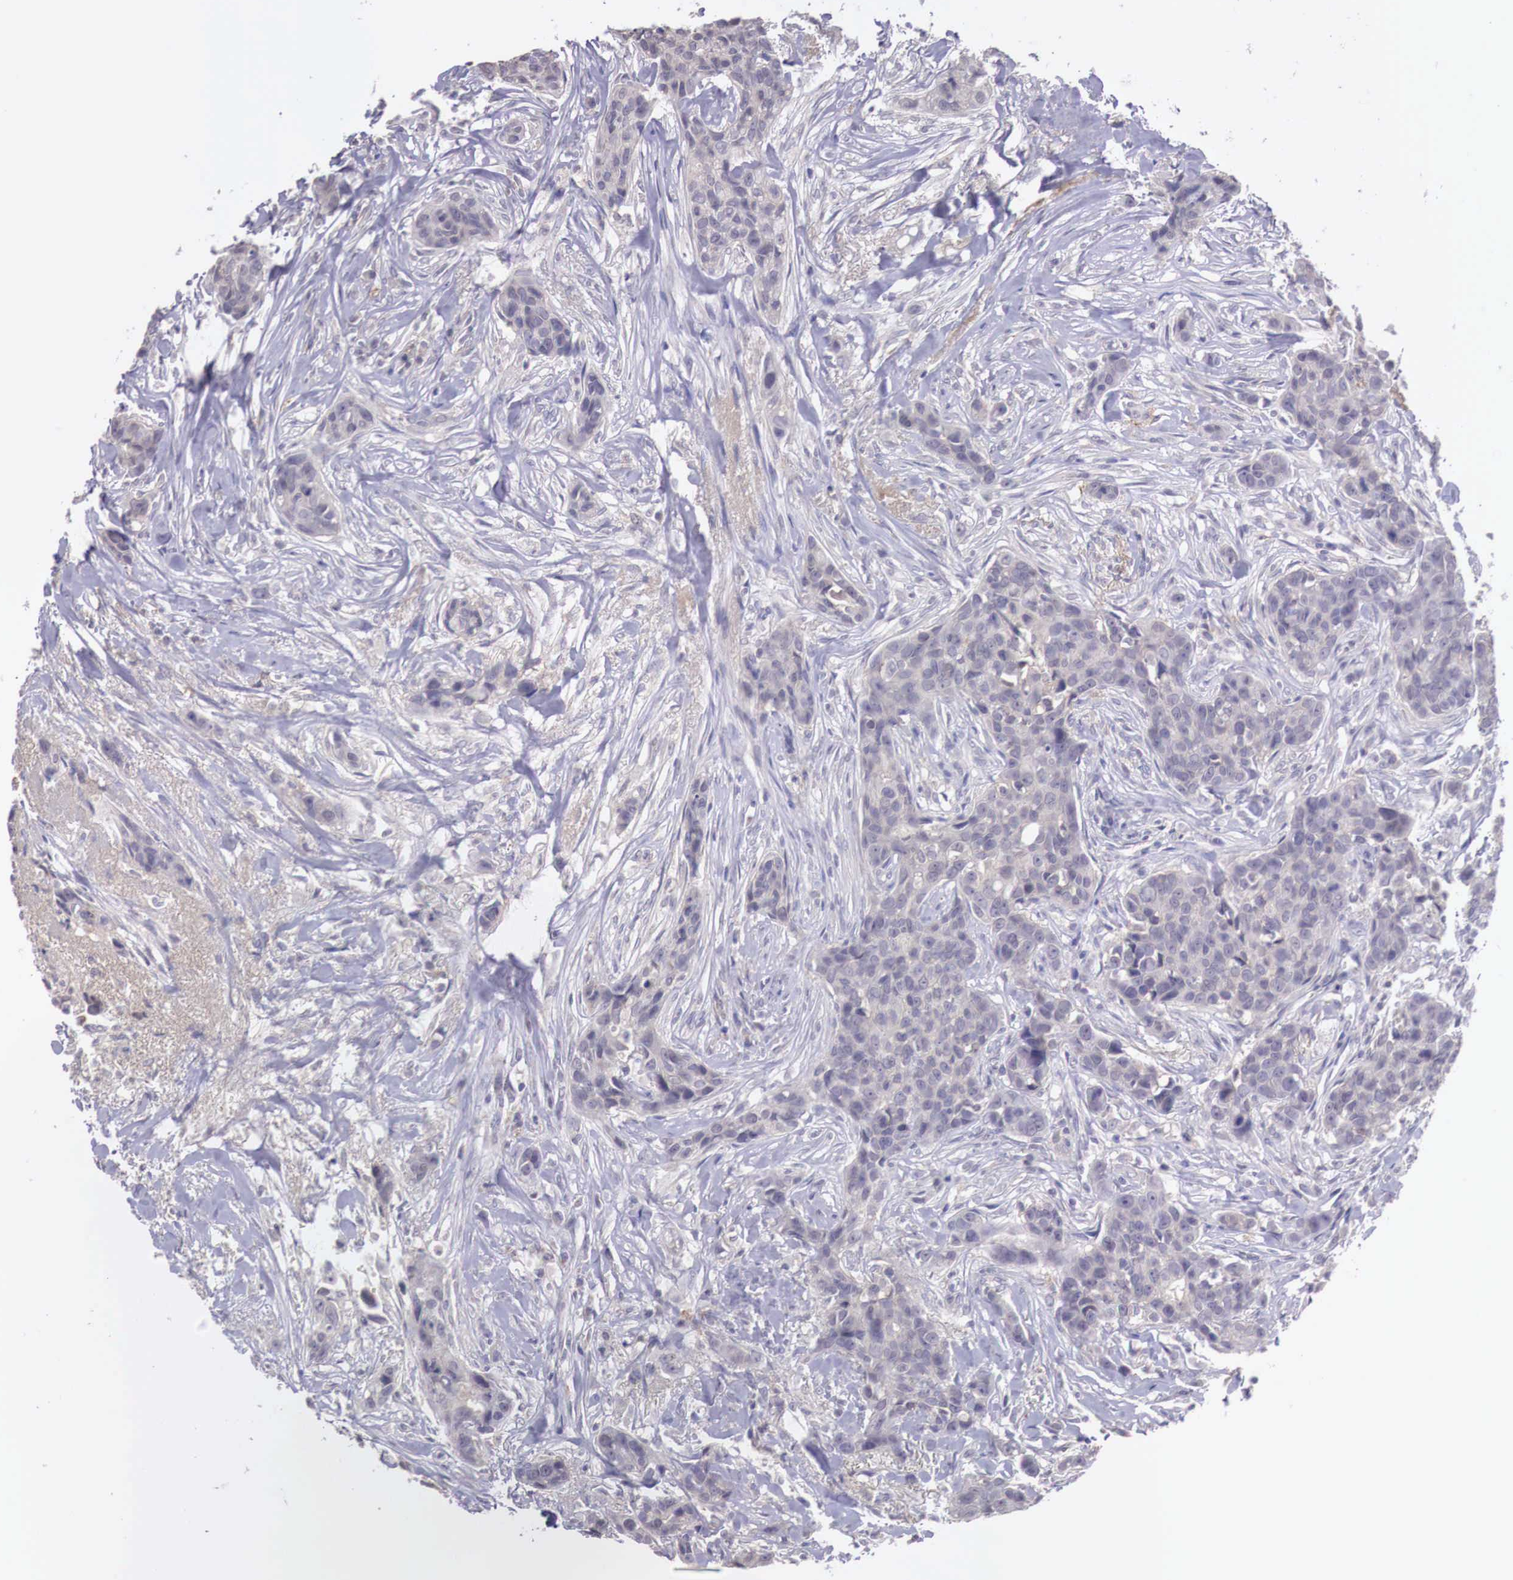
{"staining": {"intensity": "weak", "quantity": "25%-75%", "location": "cytoplasmic/membranous"}, "tissue": "breast cancer", "cell_type": "Tumor cells", "image_type": "cancer", "snomed": [{"axis": "morphology", "description": "Duct carcinoma"}, {"axis": "topography", "description": "Breast"}], "caption": "Immunohistochemistry (DAB) staining of human breast cancer (infiltrating ductal carcinoma) shows weak cytoplasmic/membranous protein positivity in approximately 25%-75% of tumor cells.", "gene": "CHRDL1", "patient": {"sex": "female", "age": 91}}